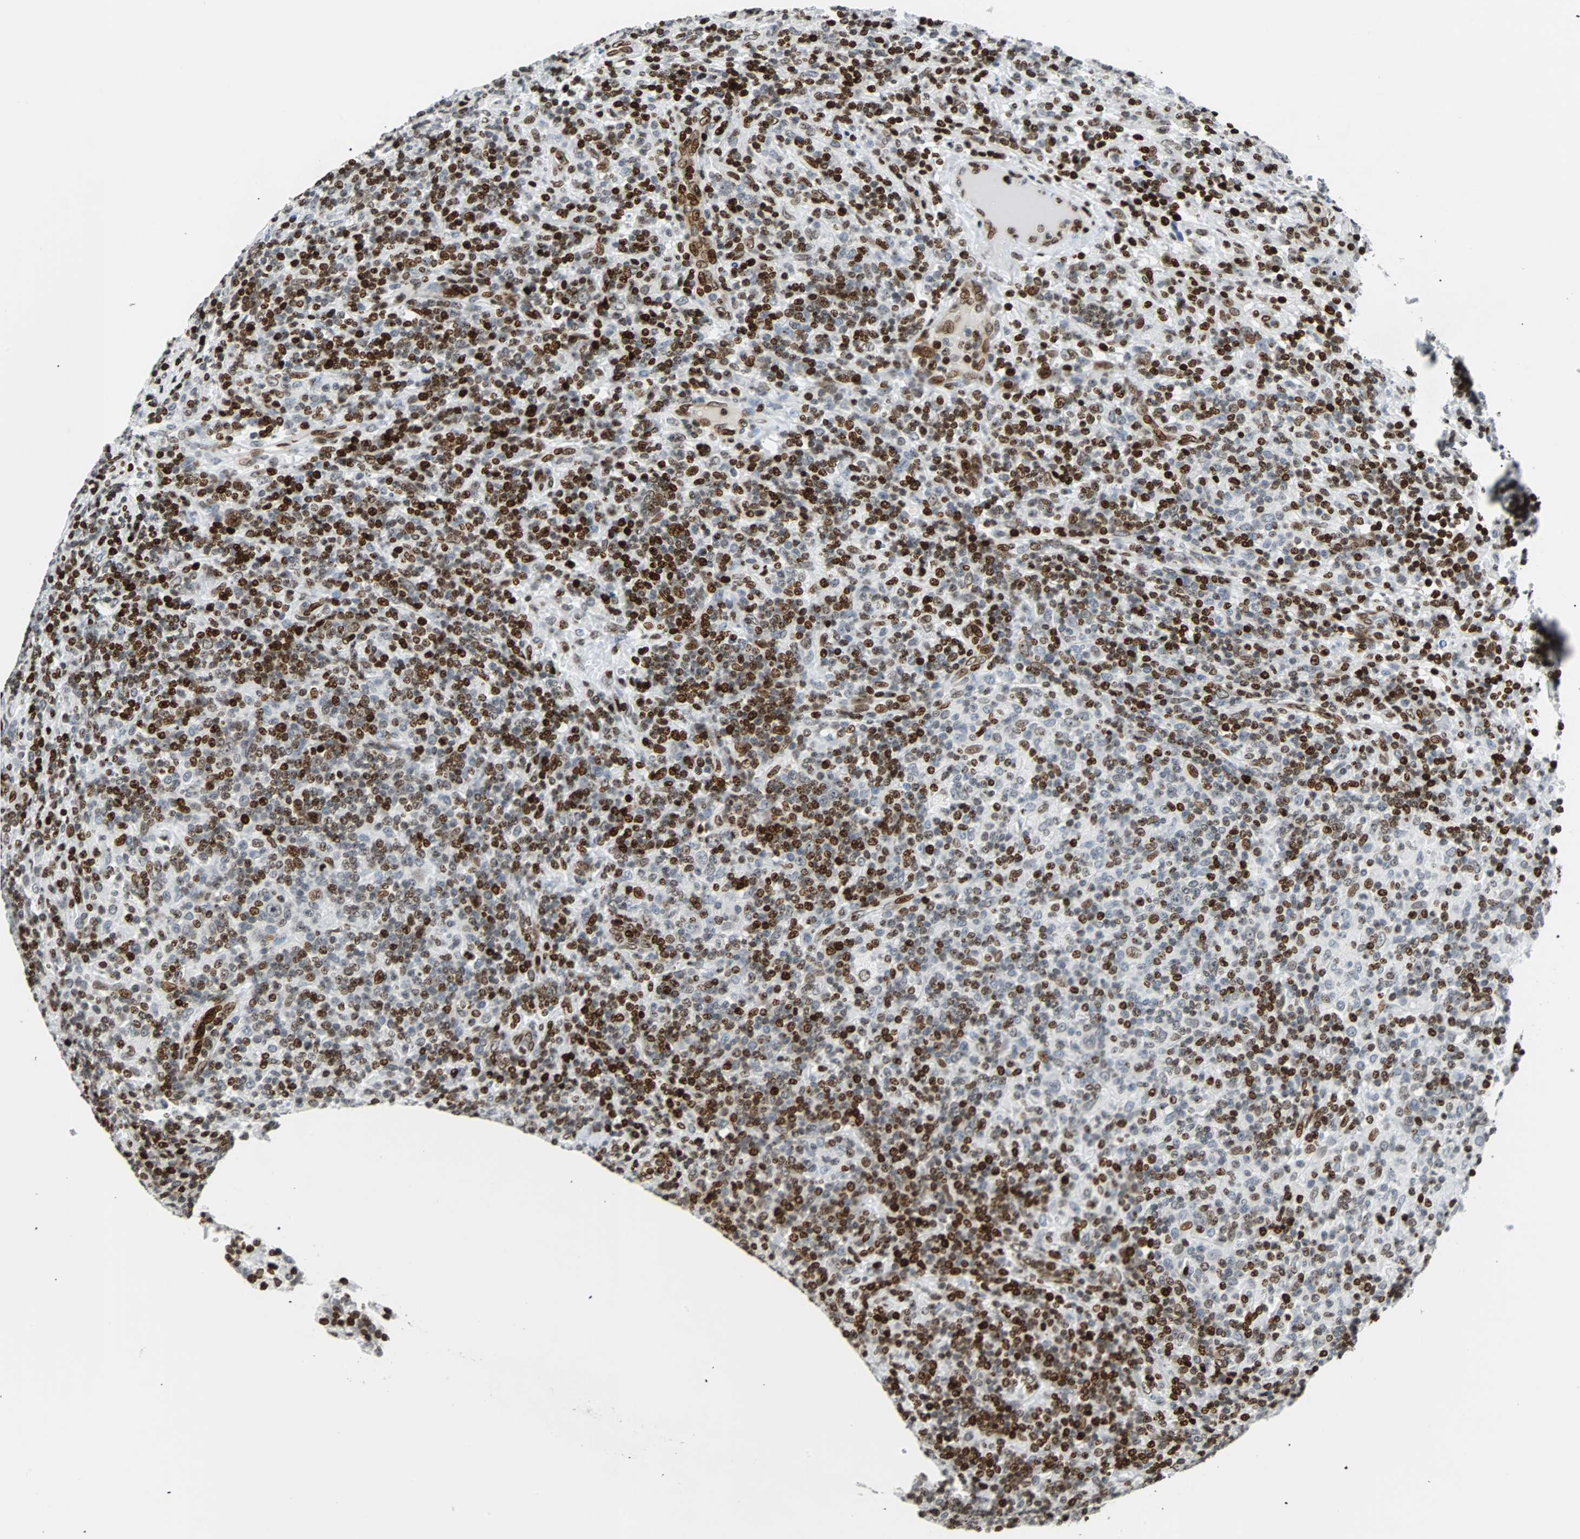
{"staining": {"intensity": "negative", "quantity": "none", "location": "none"}, "tissue": "lymphoma", "cell_type": "Tumor cells", "image_type": "cancer", "snomed": [{"axis": "morphology", "description": "Hodgkin's disease, NOS"}, {"axis": "topography", "description": "Lymph node"}], "caption": "This photomicrograph is of lymphoma stained with immunohistochemistry (IHC) to label a protein in brown with the nuclei are counter-stained blue. There is no staining in tumor cells.", "gene": "ZNF131", "patient": {"sex": "male", "age": 70}}